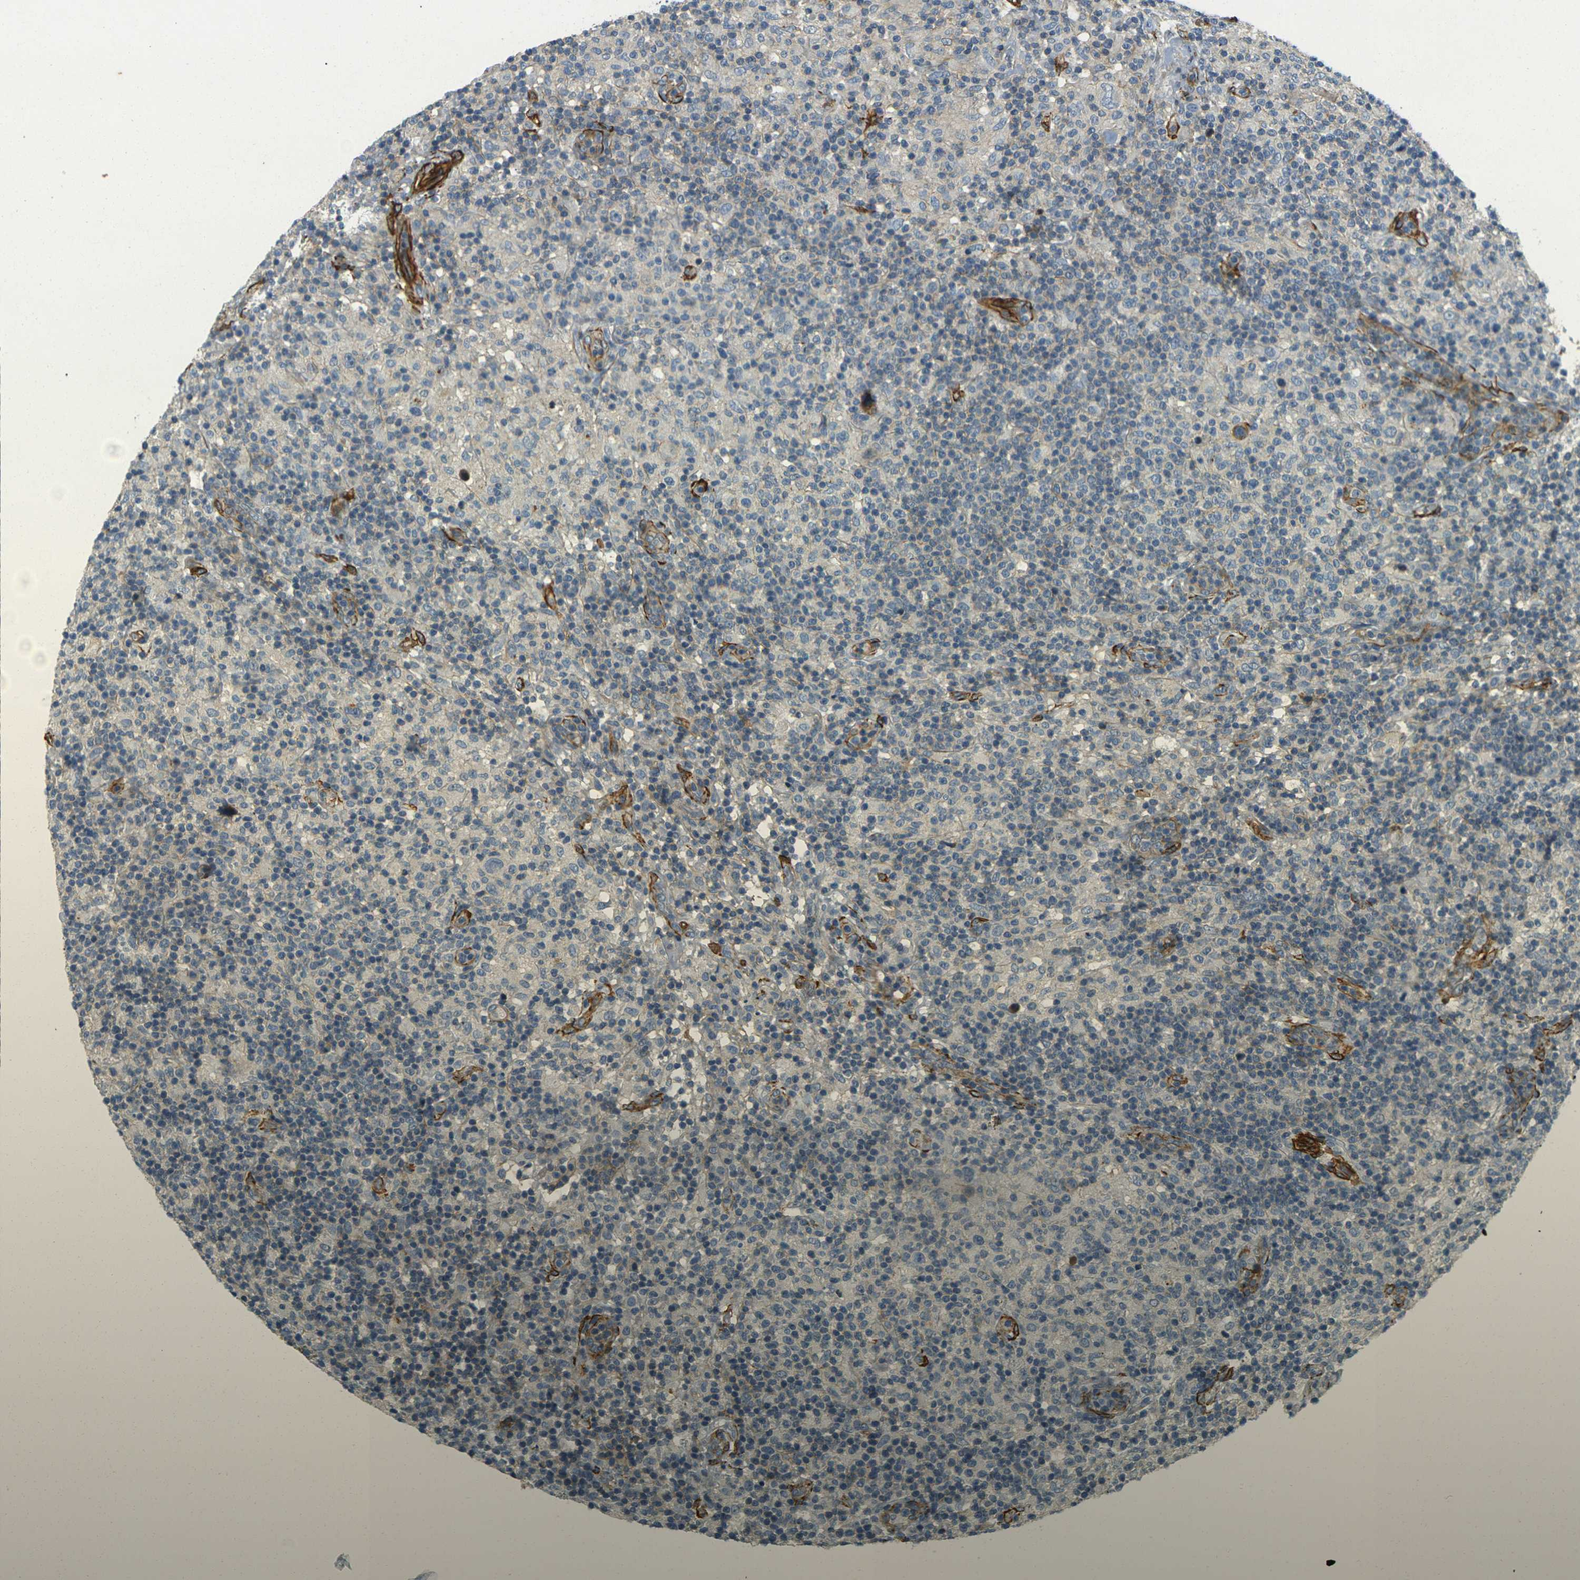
{"staining": {"intensity": "negative", "quantity": "none", "location": "none"}, "tissue": "lymphoma", "cell_type": "Tumor cells", "image_type": "cancer", "snomed": [{"axis": "morphology", "description": "Hodgkin's disease, NOS"}, {"axis": "topography", "description": "Lymph node"}], "caption": "Protein analysis of lymphoma reveals no significant expression in tumor cells.", "gene": "EPHA7", "patient": {"sex": "male", "age": 70}}